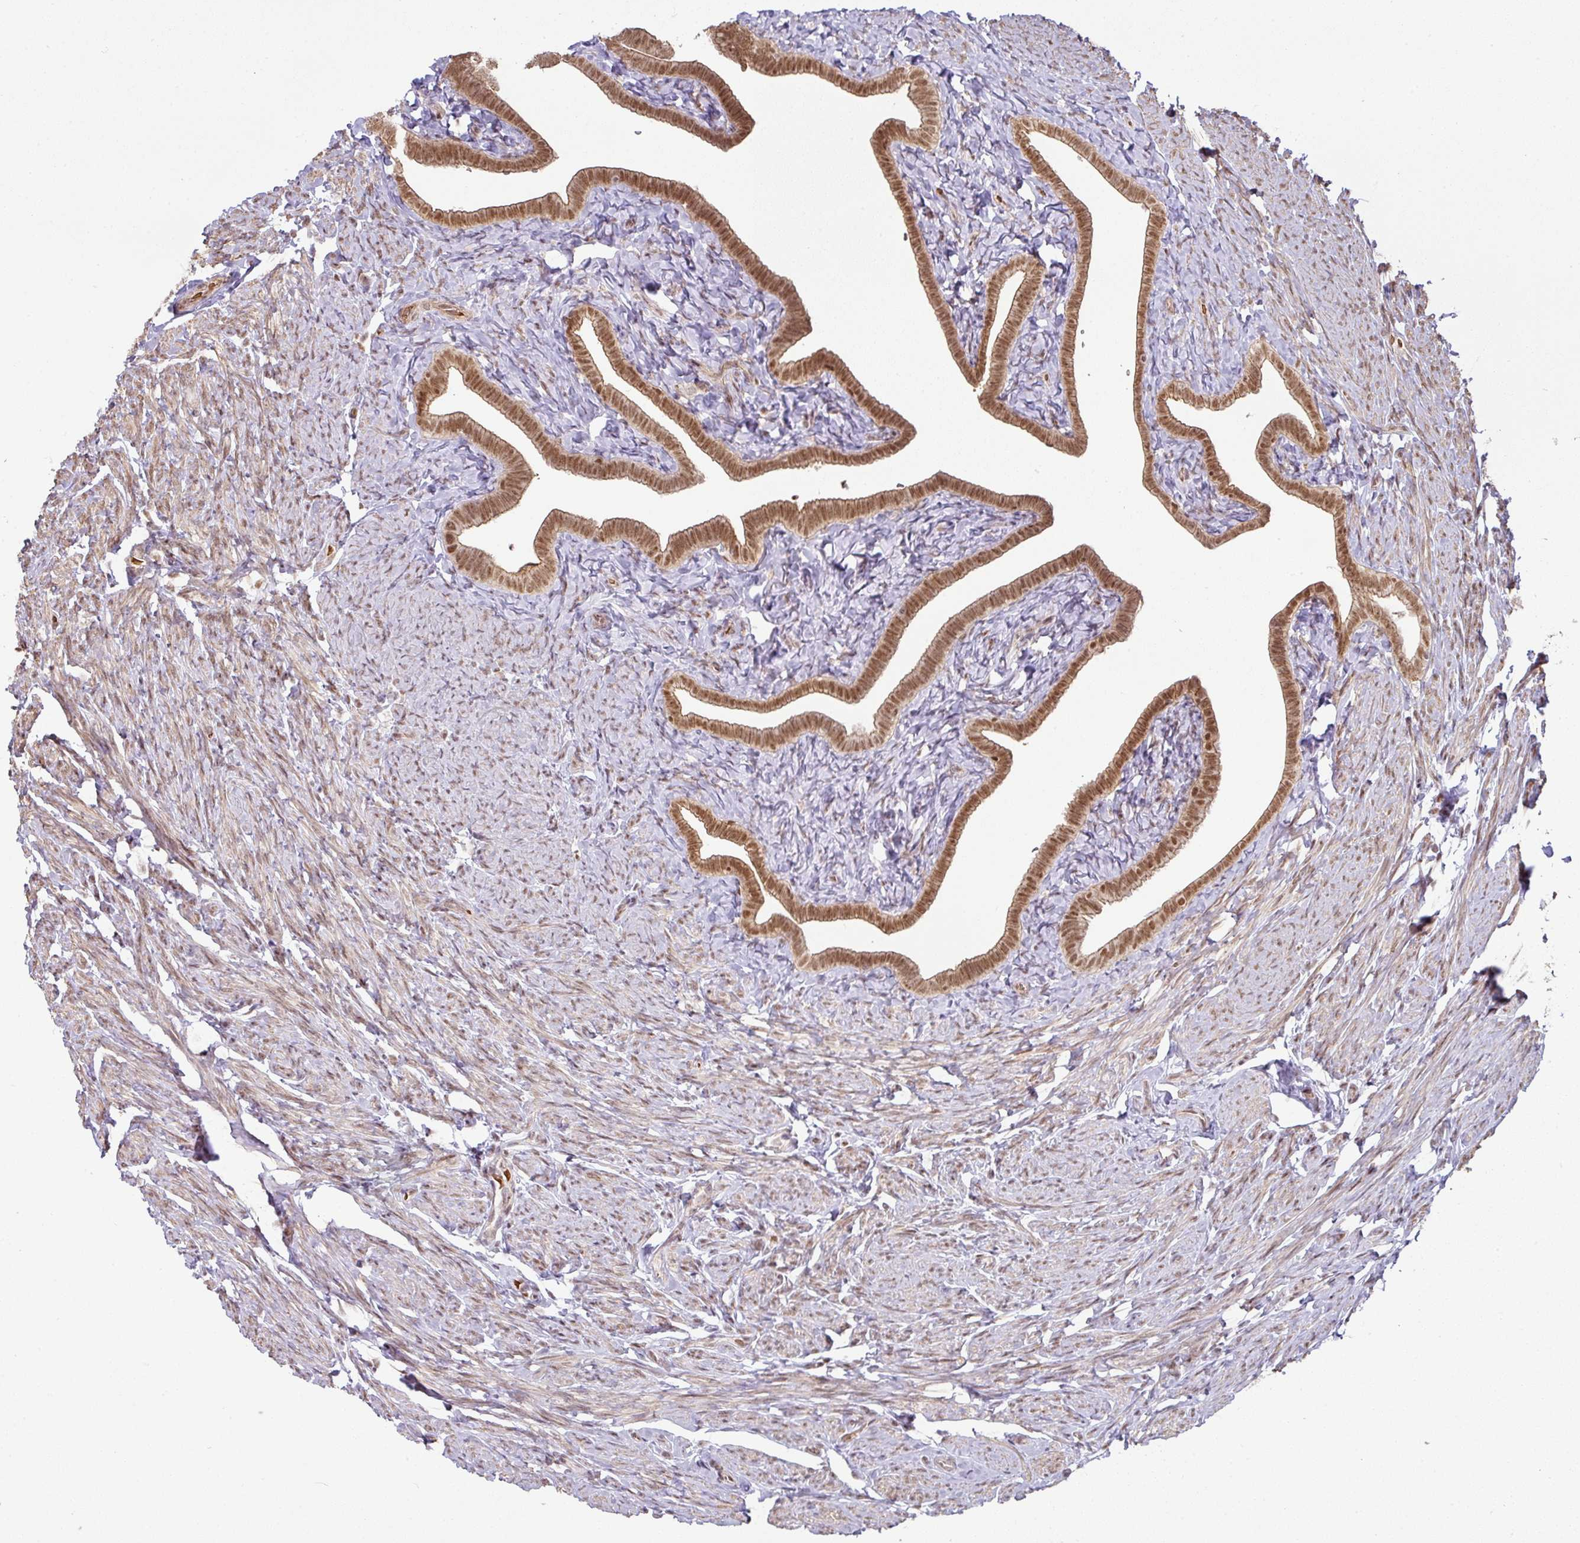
{"staining": {"intensity": "moderate", "quantity": ">75%", "location": "cytoplasmic/membranous,nuclear"}, "tissue": "fallopian tube", "cell_type": "Glandular cells", "image_type": "normal", "snomed": [{"axis": "morphology", "description": "Normal tissue, NOS"}, {"axis": "topography", "description": "Fallopian tube"}], "caption": "High-magnification brightfield microscopy of benign fallopian tube stained with DAB (3,3'-diaminobenzidine) (brown) and counterstained with hematoxylin (blue). glandular cells exhibit moderate cytoplasmic/membranous,nuclear staining is identified in about>75% of cells.", "gene": "NCOA5", "patient": {"sex": "female", "age": 69}}